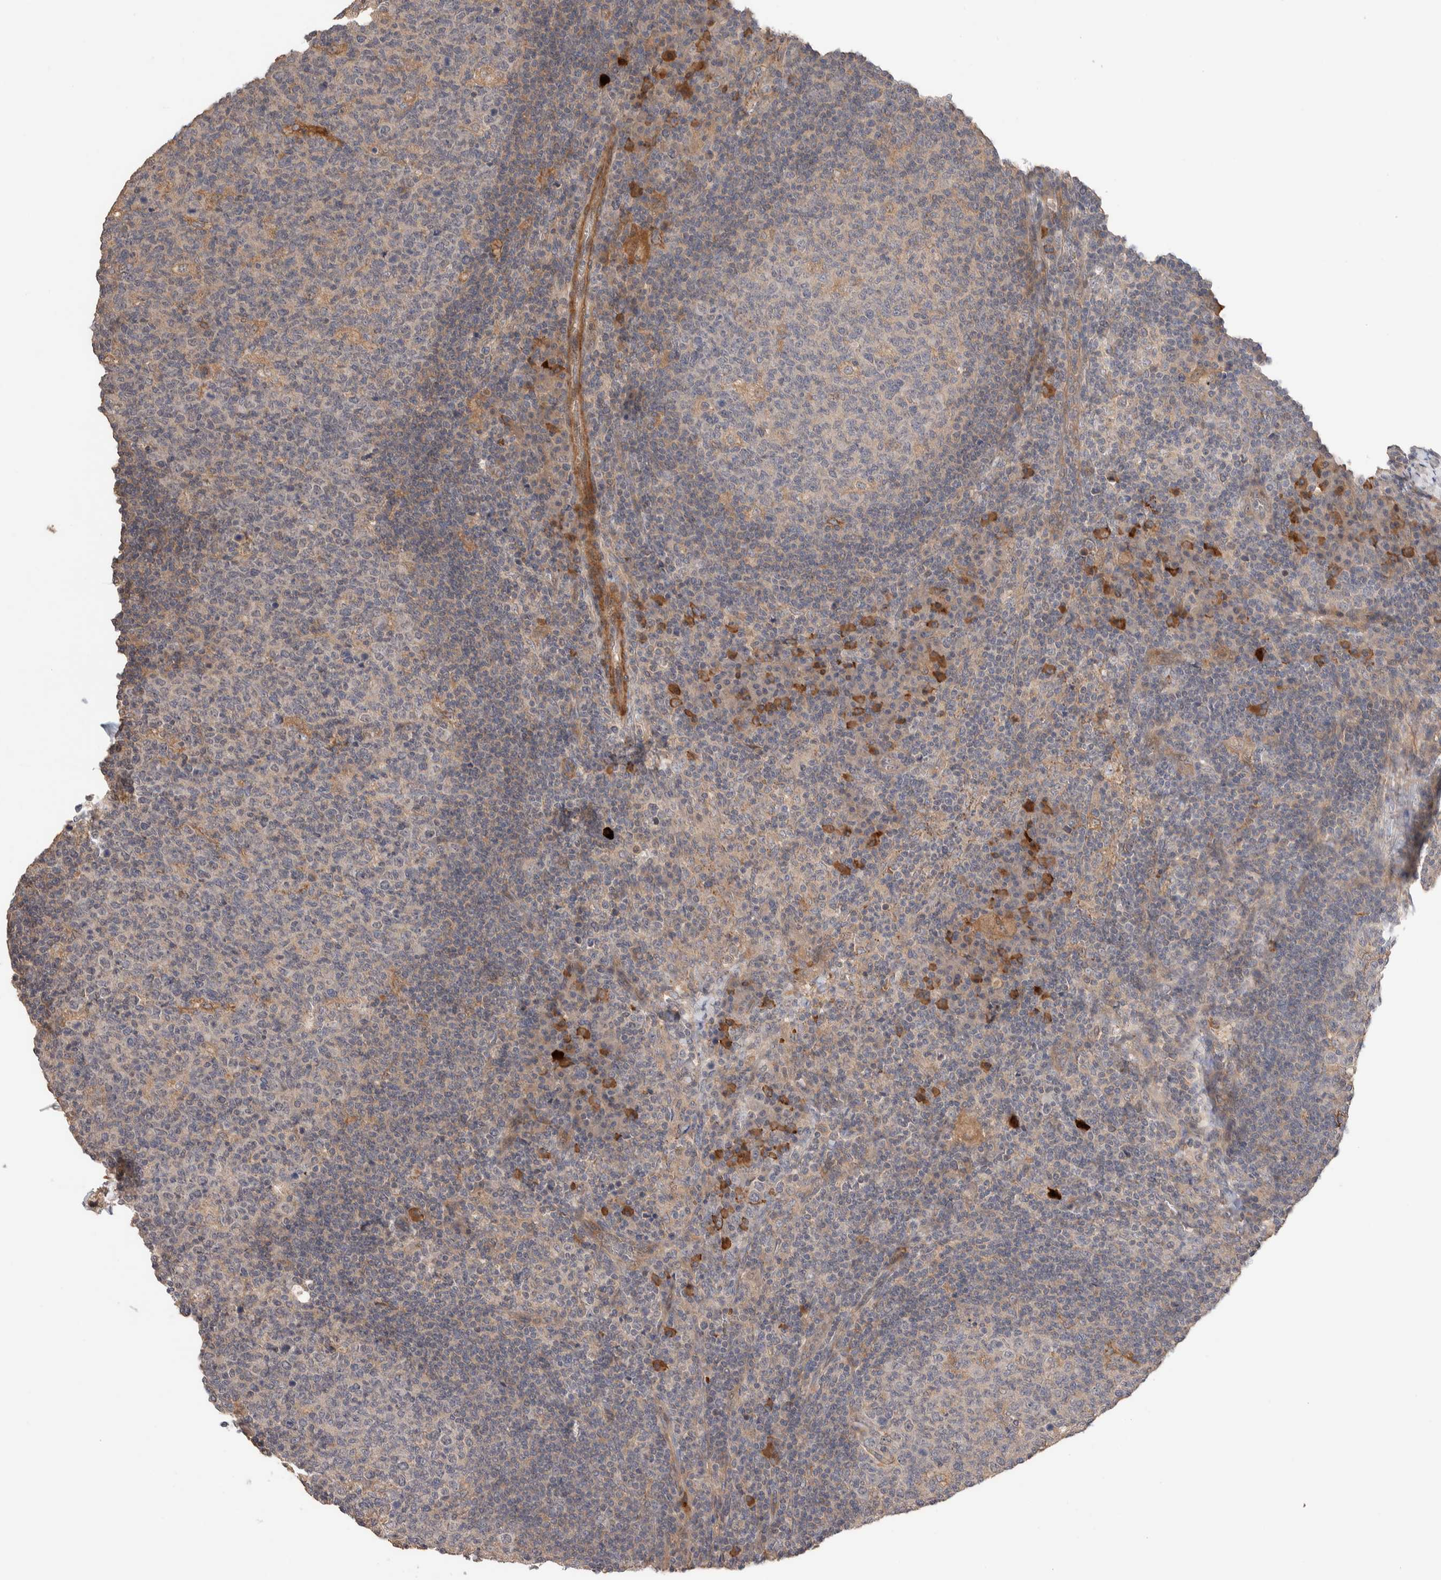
{"staining": {"intensity": "weak", "quantity": "<25%", "location": "cytoplasmic/membranous"}, "tissue": "lymph node", "cell_type": "Germinal center cells", "image_type": "normal", "snomed": [{"axis": "morphology", "description": "Normal tissue, NOS"}, {"axis": "morphology", "description": "Inflammation, NOS"}, {"axis": "topography", "description": "Lymph node"}], "caption": "An image of lymph node stained for a protein reveals no brown staining in germinal center cells.", "gene": "WDR91", "patient": {"sex": "male", "age": 55}}